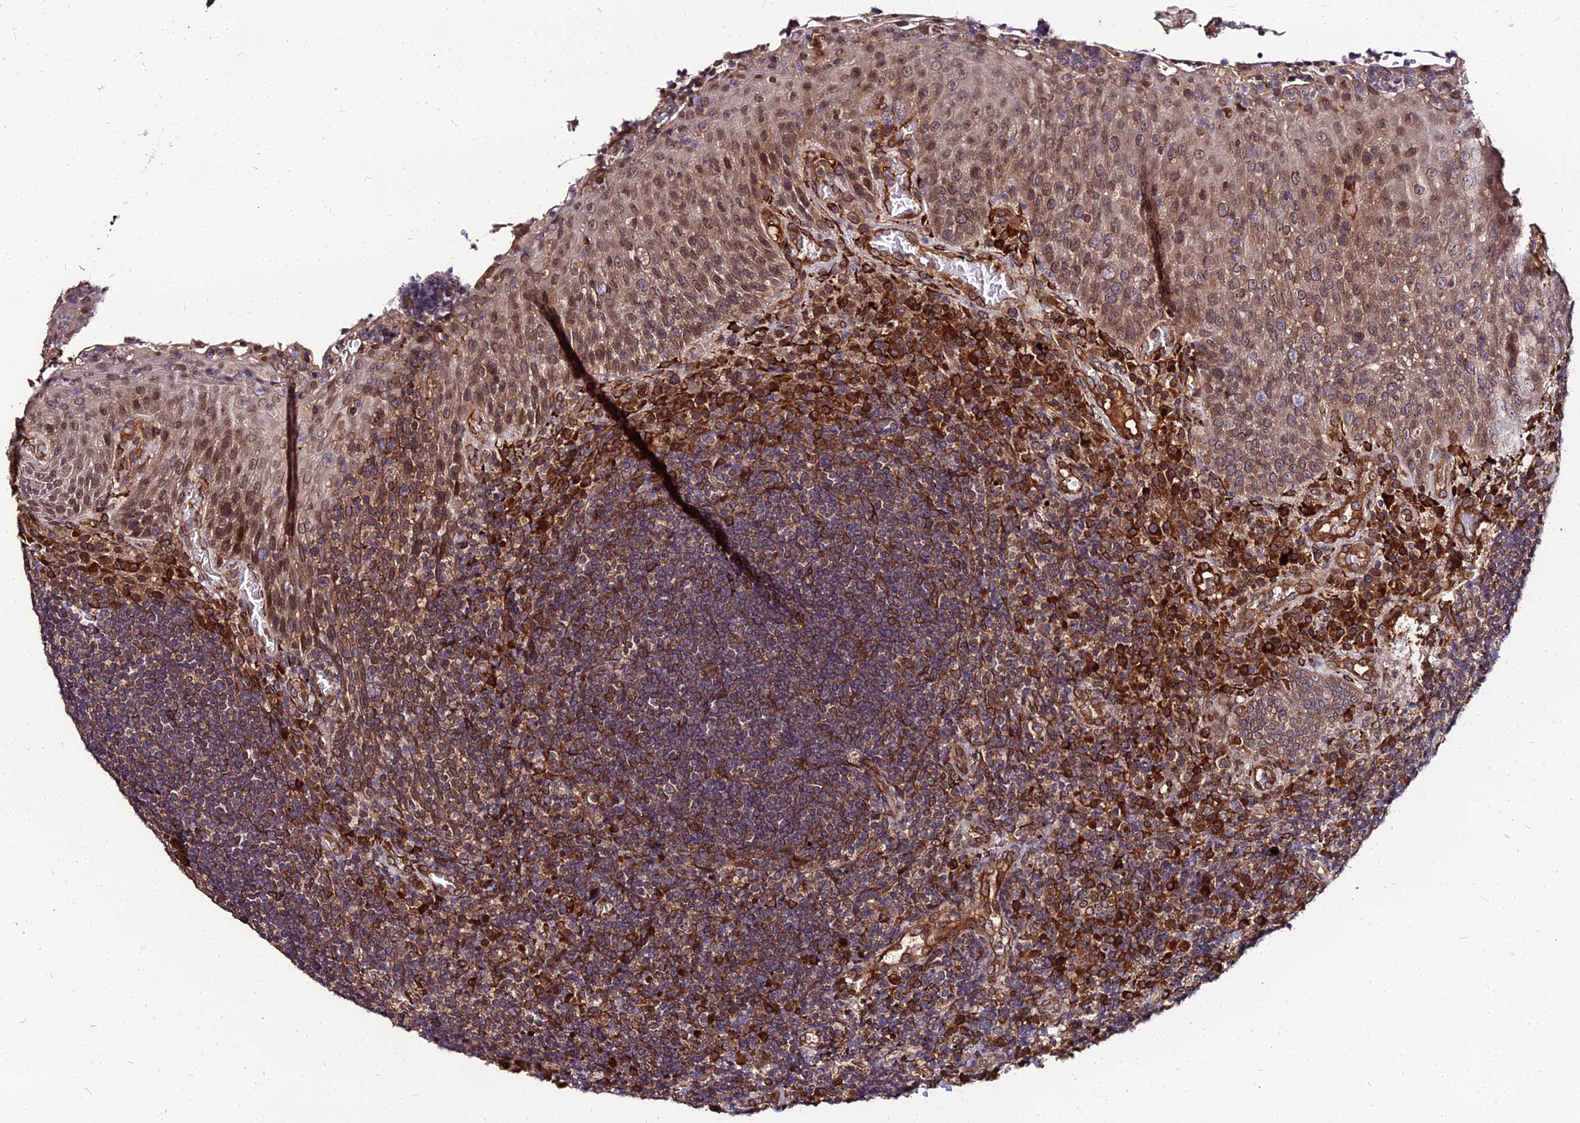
{"staining": {"intensity": "strong", "quantity": "25%-75%", "location": "cytoplasmic/membranous"}, "tissue": "tonsil", "cell_type": "Germinal center cells", "image_type": "normal", "snomed": [{"axis": "morphology", "description": "Normal tissue, NOS"}, {"axis": "topography", "description": "Tonsil"}], "caption": "Immunohistochemical staining of benign tonsil demonstrates strong cytoplasmic/membranous protein expression in approximately 25%-75% of germinal center cells. (DAB (3,3'-diaminobenzidine) IHC with brightfield microscopy, high magnification).", "gene": "PDE4D", "patient": {"sex": "male", "age": 17}}